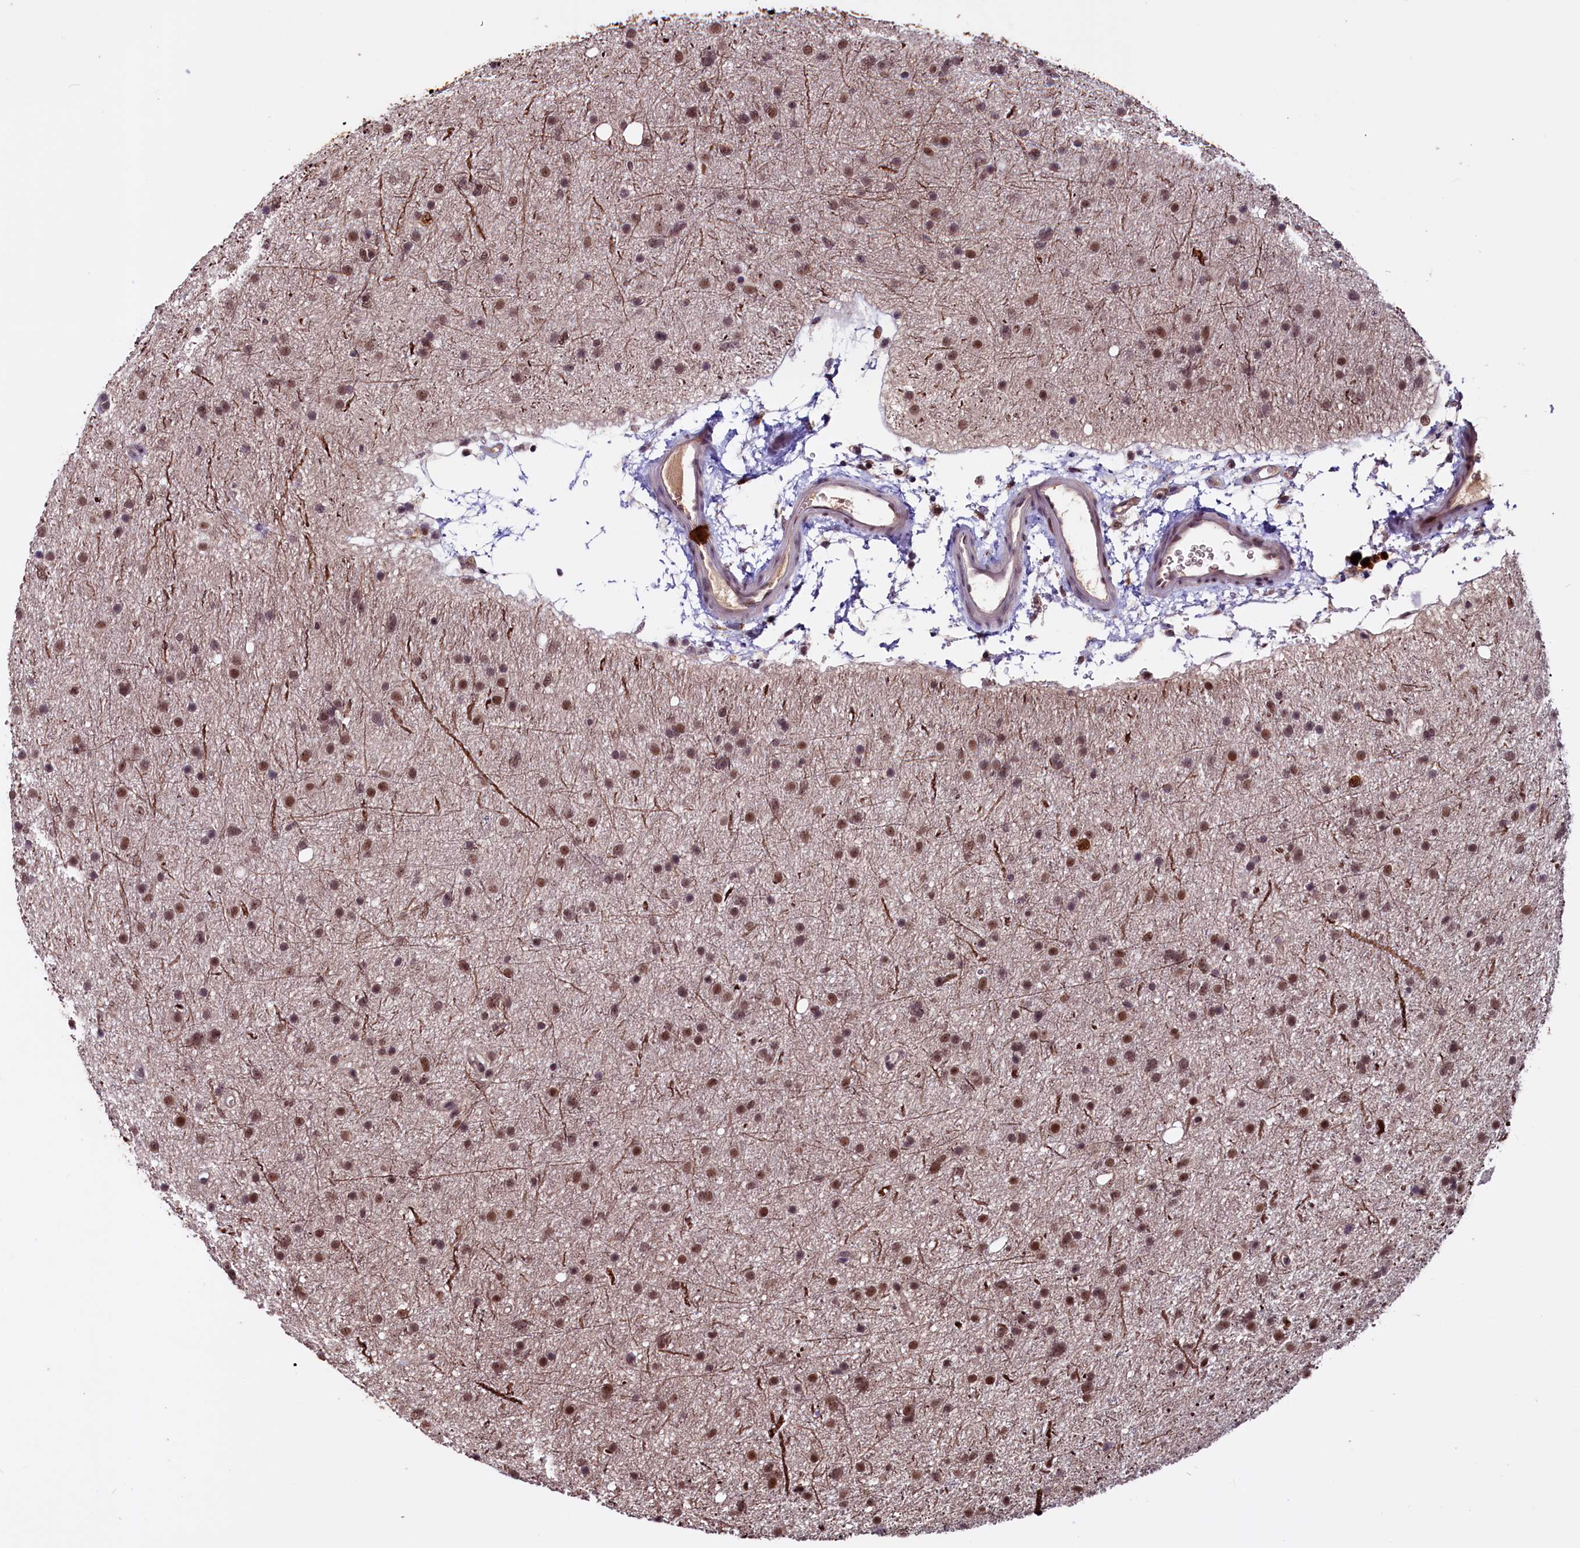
{"staining": {"intensity": "moderate", "quantity": ">75%", "location": "nuclear"}, "tissue": "glioma", "cell_type": "Tumor cells", "image_type": "cancer", "snomed": [{"axis": "morphology", "description": "Glioma, malignant, Low grade"}, {"axis": "topography", "description": "Cerebral cortex"}], "caption": "Brown immunohistochemical staining in malignant glioma (low-grade) demonstrates moderate nuclear staining in approximately >75% of tumor cells.", "gene": "RNMT", "patient": {"sex": "female", "age": 39}}